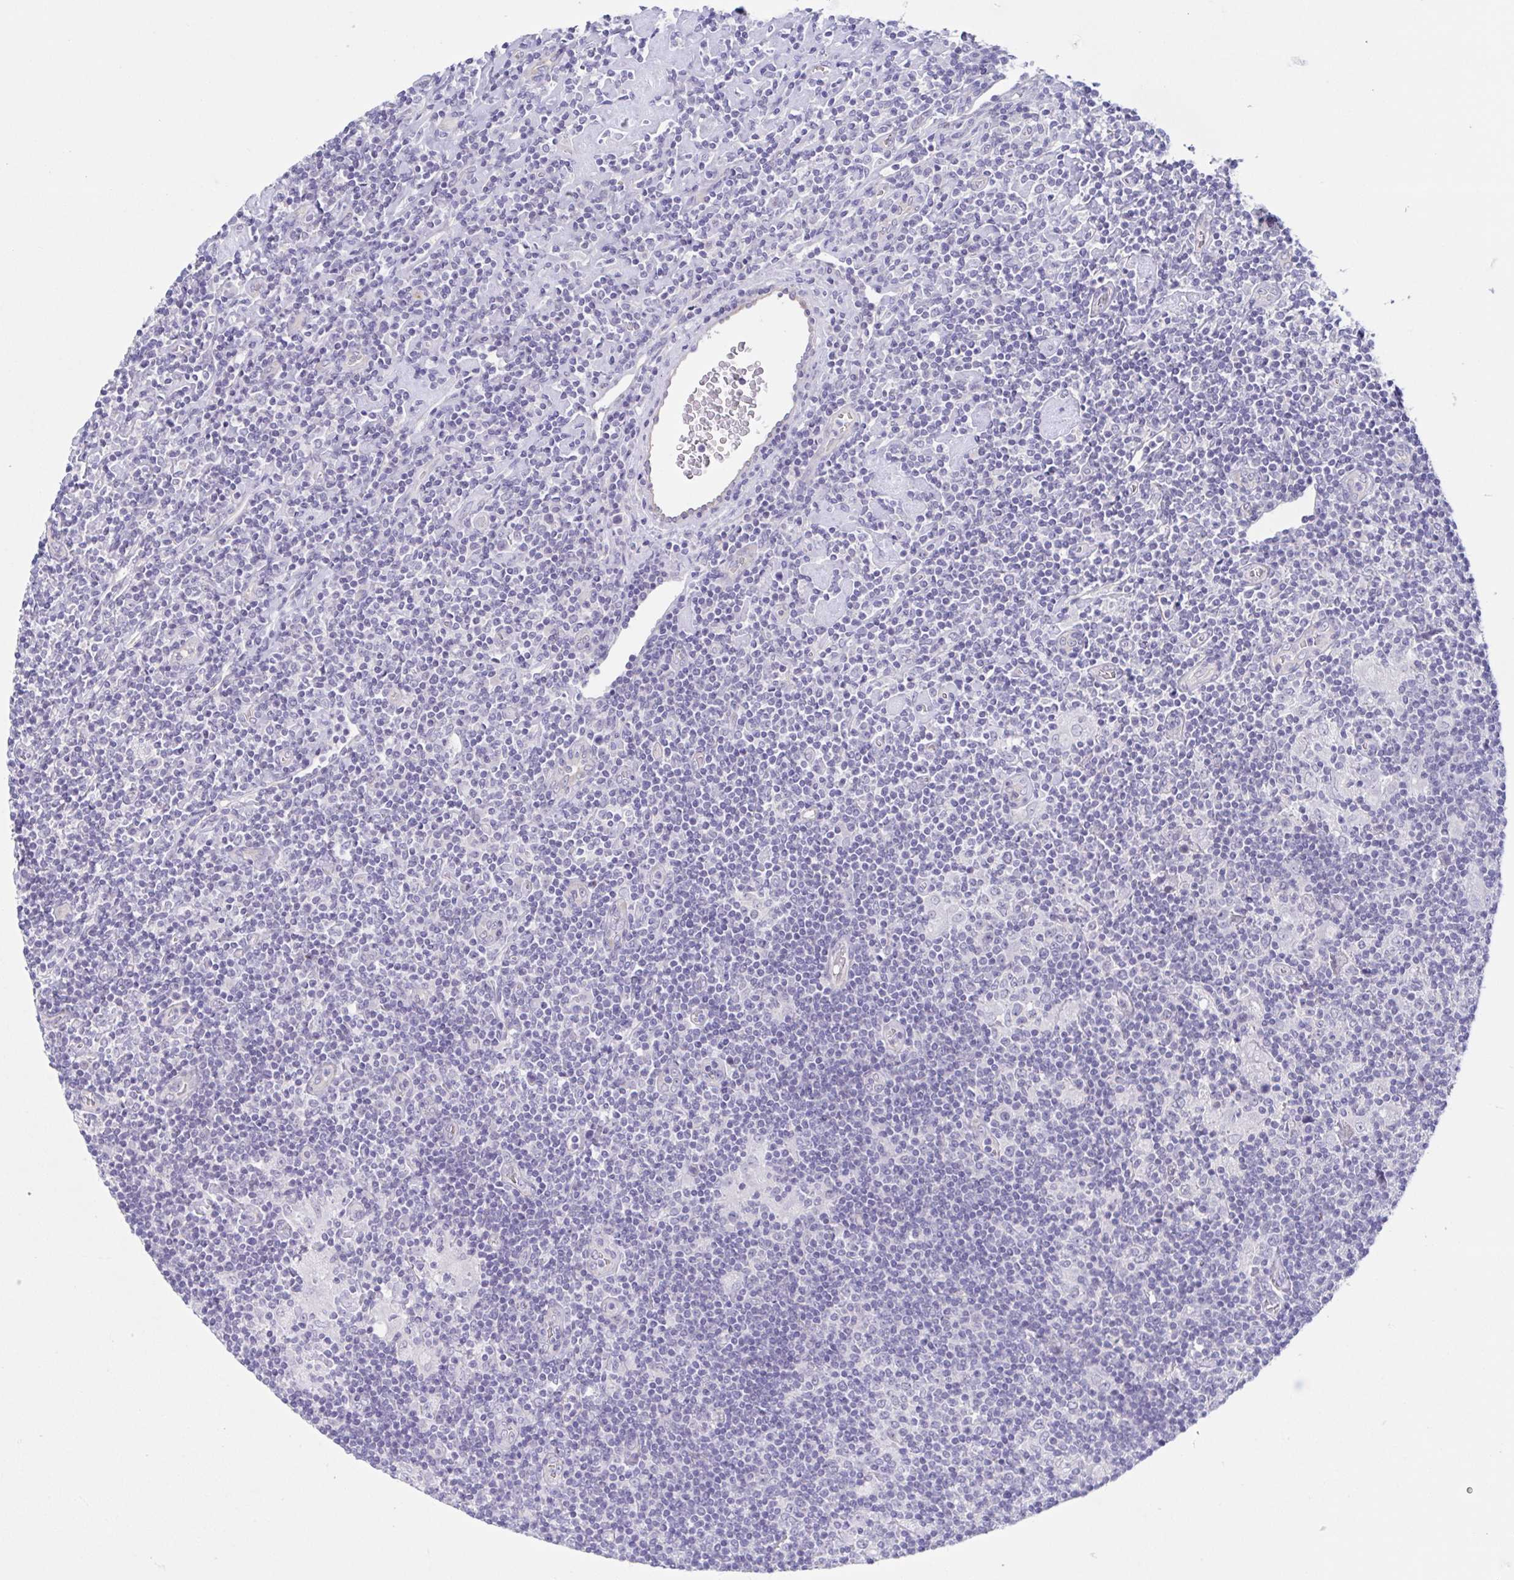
{"staining": {"intensity": "negative", "quantity": "none", "location": "none"}, "tissue": "lymphoma", "cell_type": "Tumor cells", "image_type": "cancer", "snomed": [{"axis": "morphology", "description": "Hodgkin's disease, NOS"}, {"axis": "topography", "description": "Lymph node"}], "caption": "Lymphoma stained for a protein using immunohistochemistry (IHC) exhibits no positivity tumor cells.", "gene": "TEX12", "patient": {"sex": "male", "age": 40}}